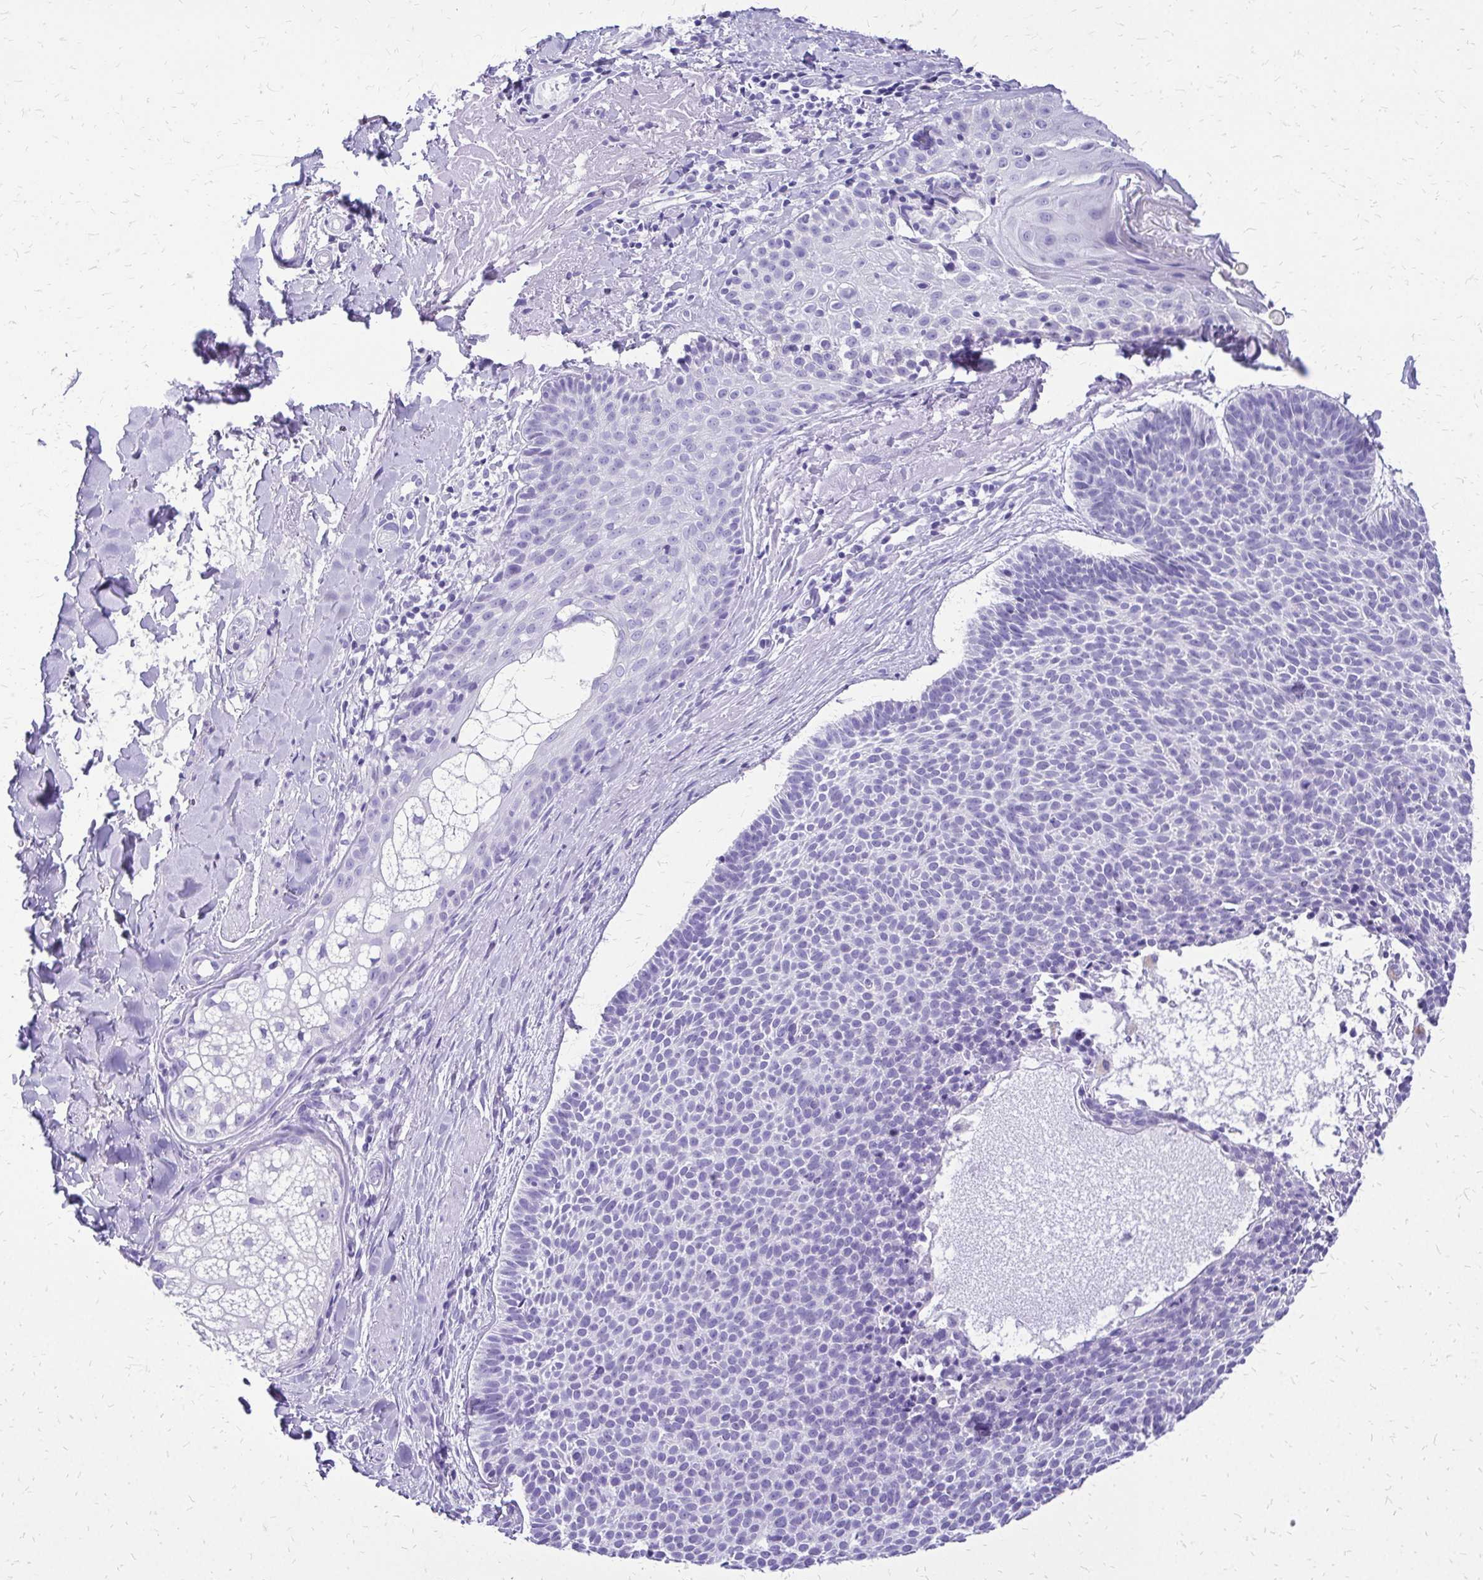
{"staining": {"intensity": "negative", "quantity": "none", "location": "none"}, "tissue": "skin cancer", "cell_type": "Tumor cells", "image_type": "cancer", "snomed": [{"axis": "morphology", "description": "Basal cell carcinoma"}, {"axis": "topography", "description": "Skin"}], "caption": "Immunohistochemical staining of human skin cancer (basal cell carcinoma) shows no significant positivity in tumor cells. (DAB (3,3'-diaminobenzidine) immunohistochemistry (IHC), high magnification).", "gene": "SLC32A1", "patient": {"sex": "male", "age": 82}}